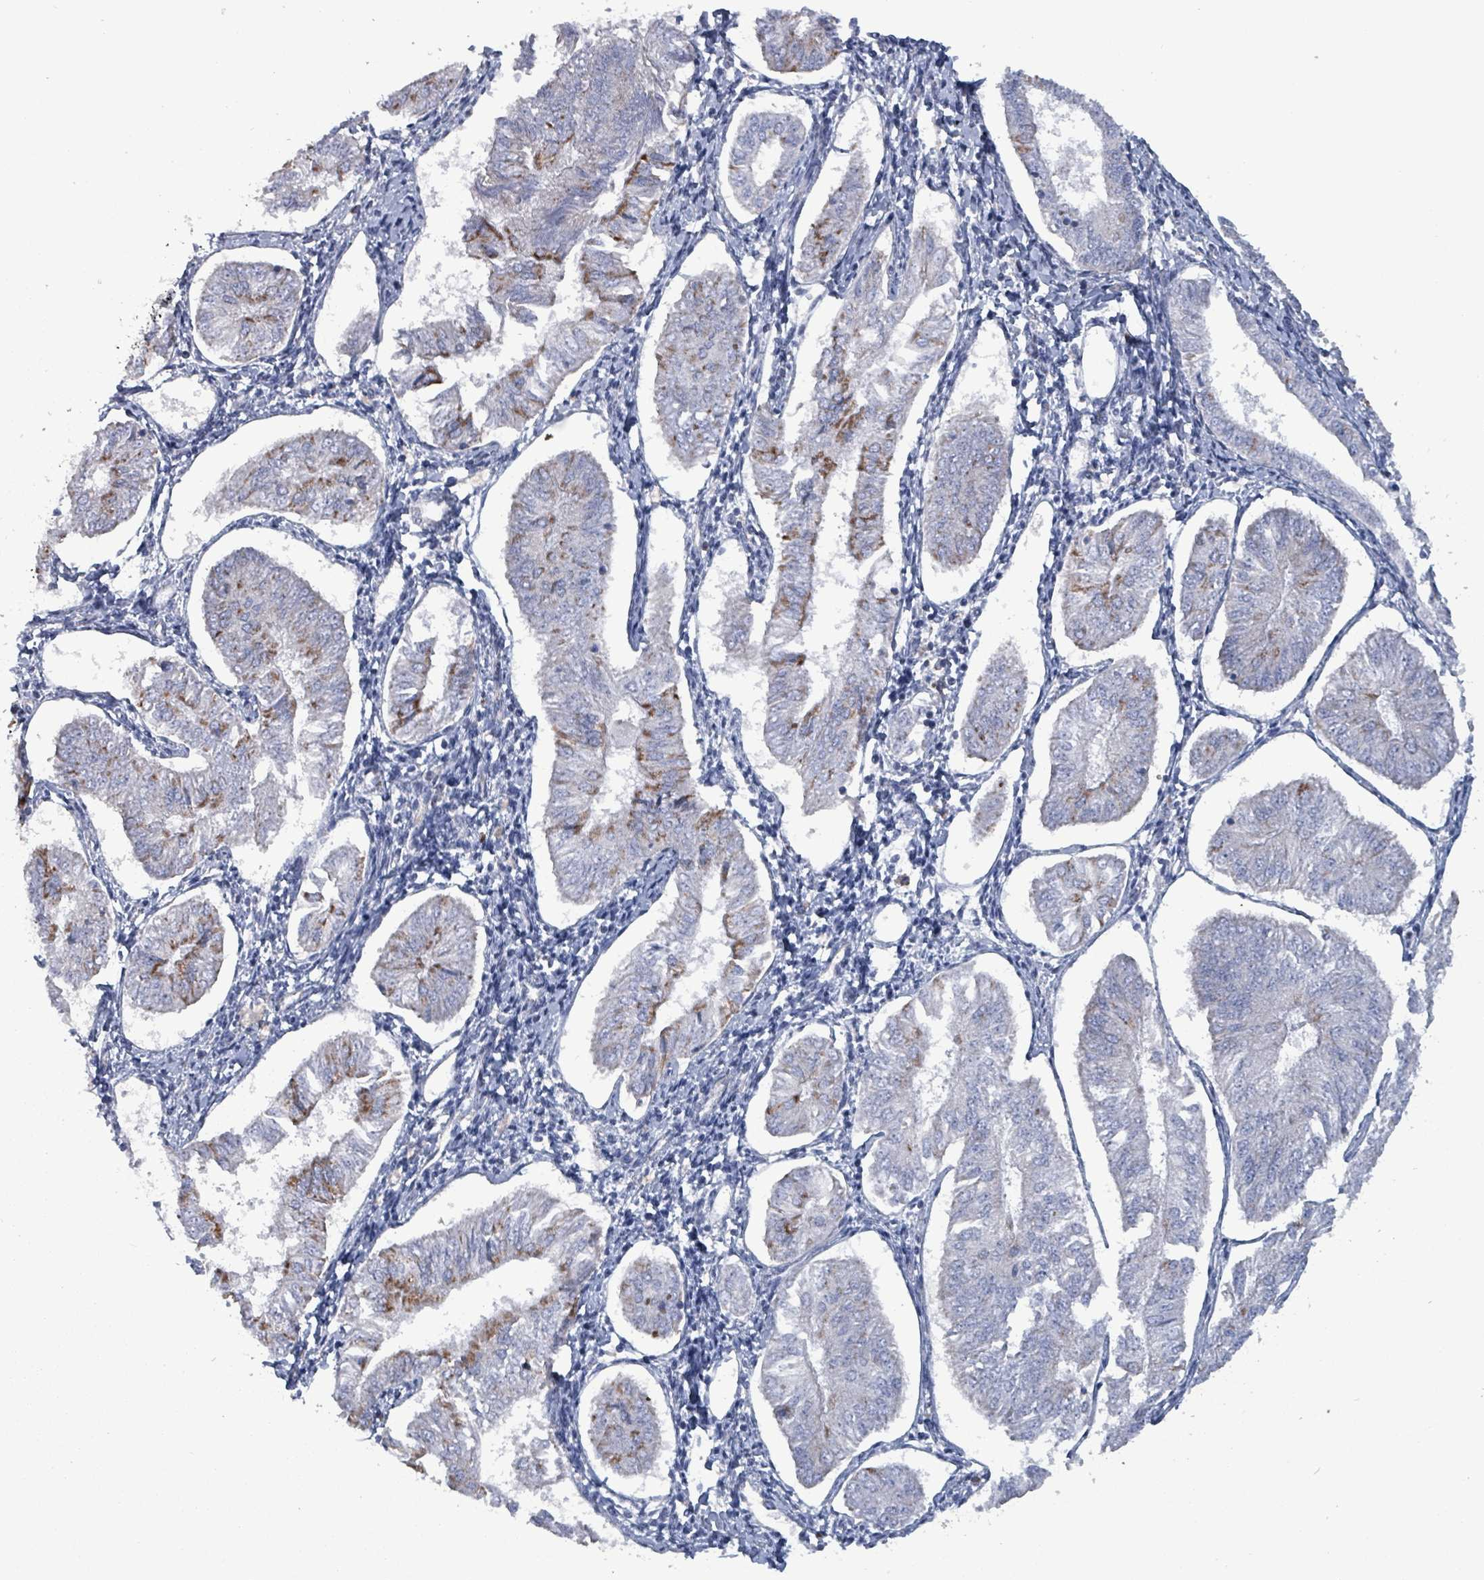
{"staining": {"intensity": "moderate", "quantity": "<25%", "location": "cytoplasmic/membranous"}, "tissue": "endometrial cancer", "cell_type": "Tumor cells", "image_type": "cancer", "snomed": [{"axis": "morphology", "description": "Adenocarcinoma, NOS"}, {"axis": "topography", "description": "Endometrium"}], "caption": "An immunohistochemistry (IHC) micrograph of neoplastic tissue is shown. Protein staining in brown labels moderate cytoplasmic/membranous positivity in adenocarcinoma (endometrial) within tumor cells.", "gene": "IDH3B", "patient": {"sex": "female", "age": 58}}